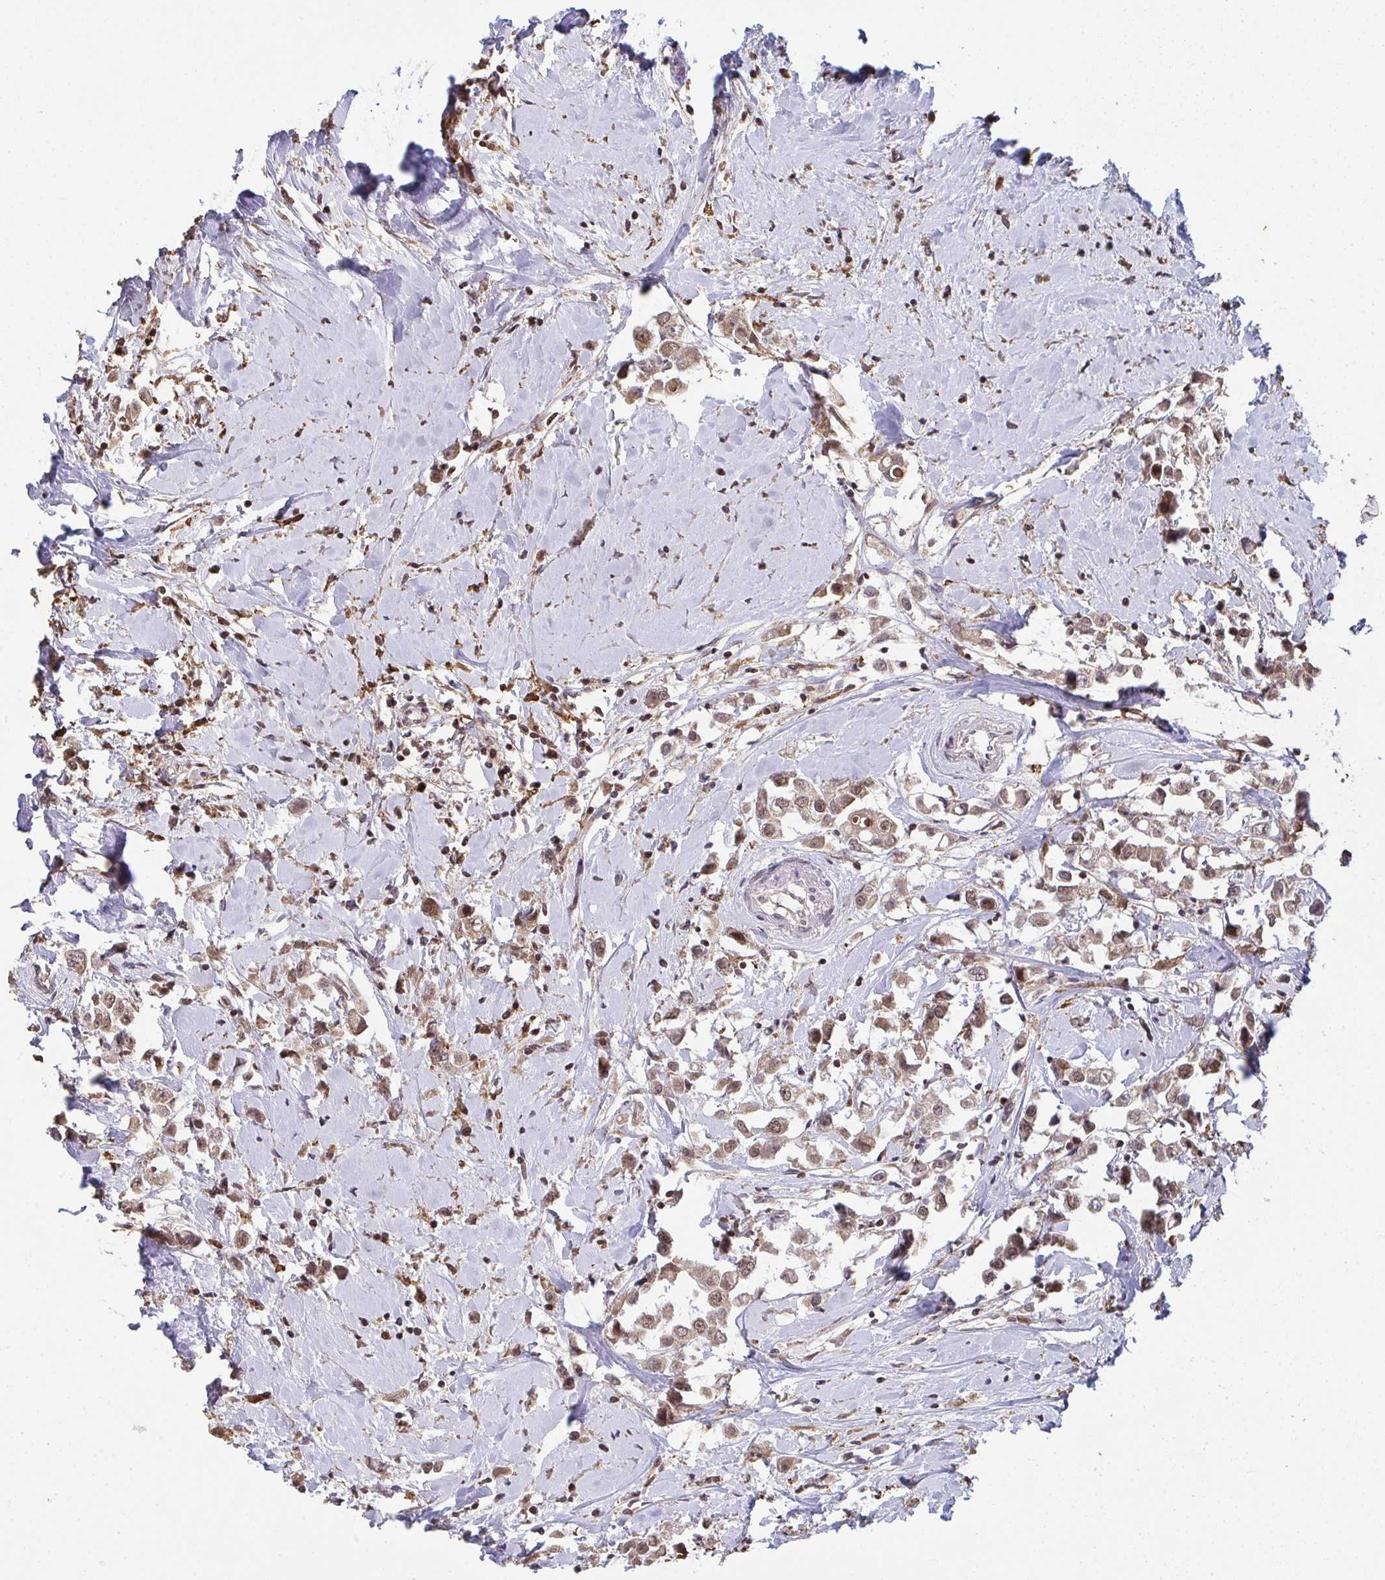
{"staining": {"intensity": "moderate", "quantity": ">75%", "location": "cytoplasmic/membranous,nuclear"}, "tissue": "breast cancer", "cell_type": "Tumor cells", "image_type": "cancer", "snomed": [{"axis": "morphology", "description": "Duct carcinoma"}, {"axis": "topography", "description": "Breast"}], "caption": "DAB immunohistochemical staining of breast cancer (infiltrating ductal carcinoma) shows moderate cytoplasmic/membranous and nuclear protein positivity in approximately >75% of tumor cells. The protein is stained brown, and the nuclei are stained in blue (DAB IHC with brightfield microscopy, high magnification).", "gene": "SAP30", "patient": {"sex": "female", "age": 61}}